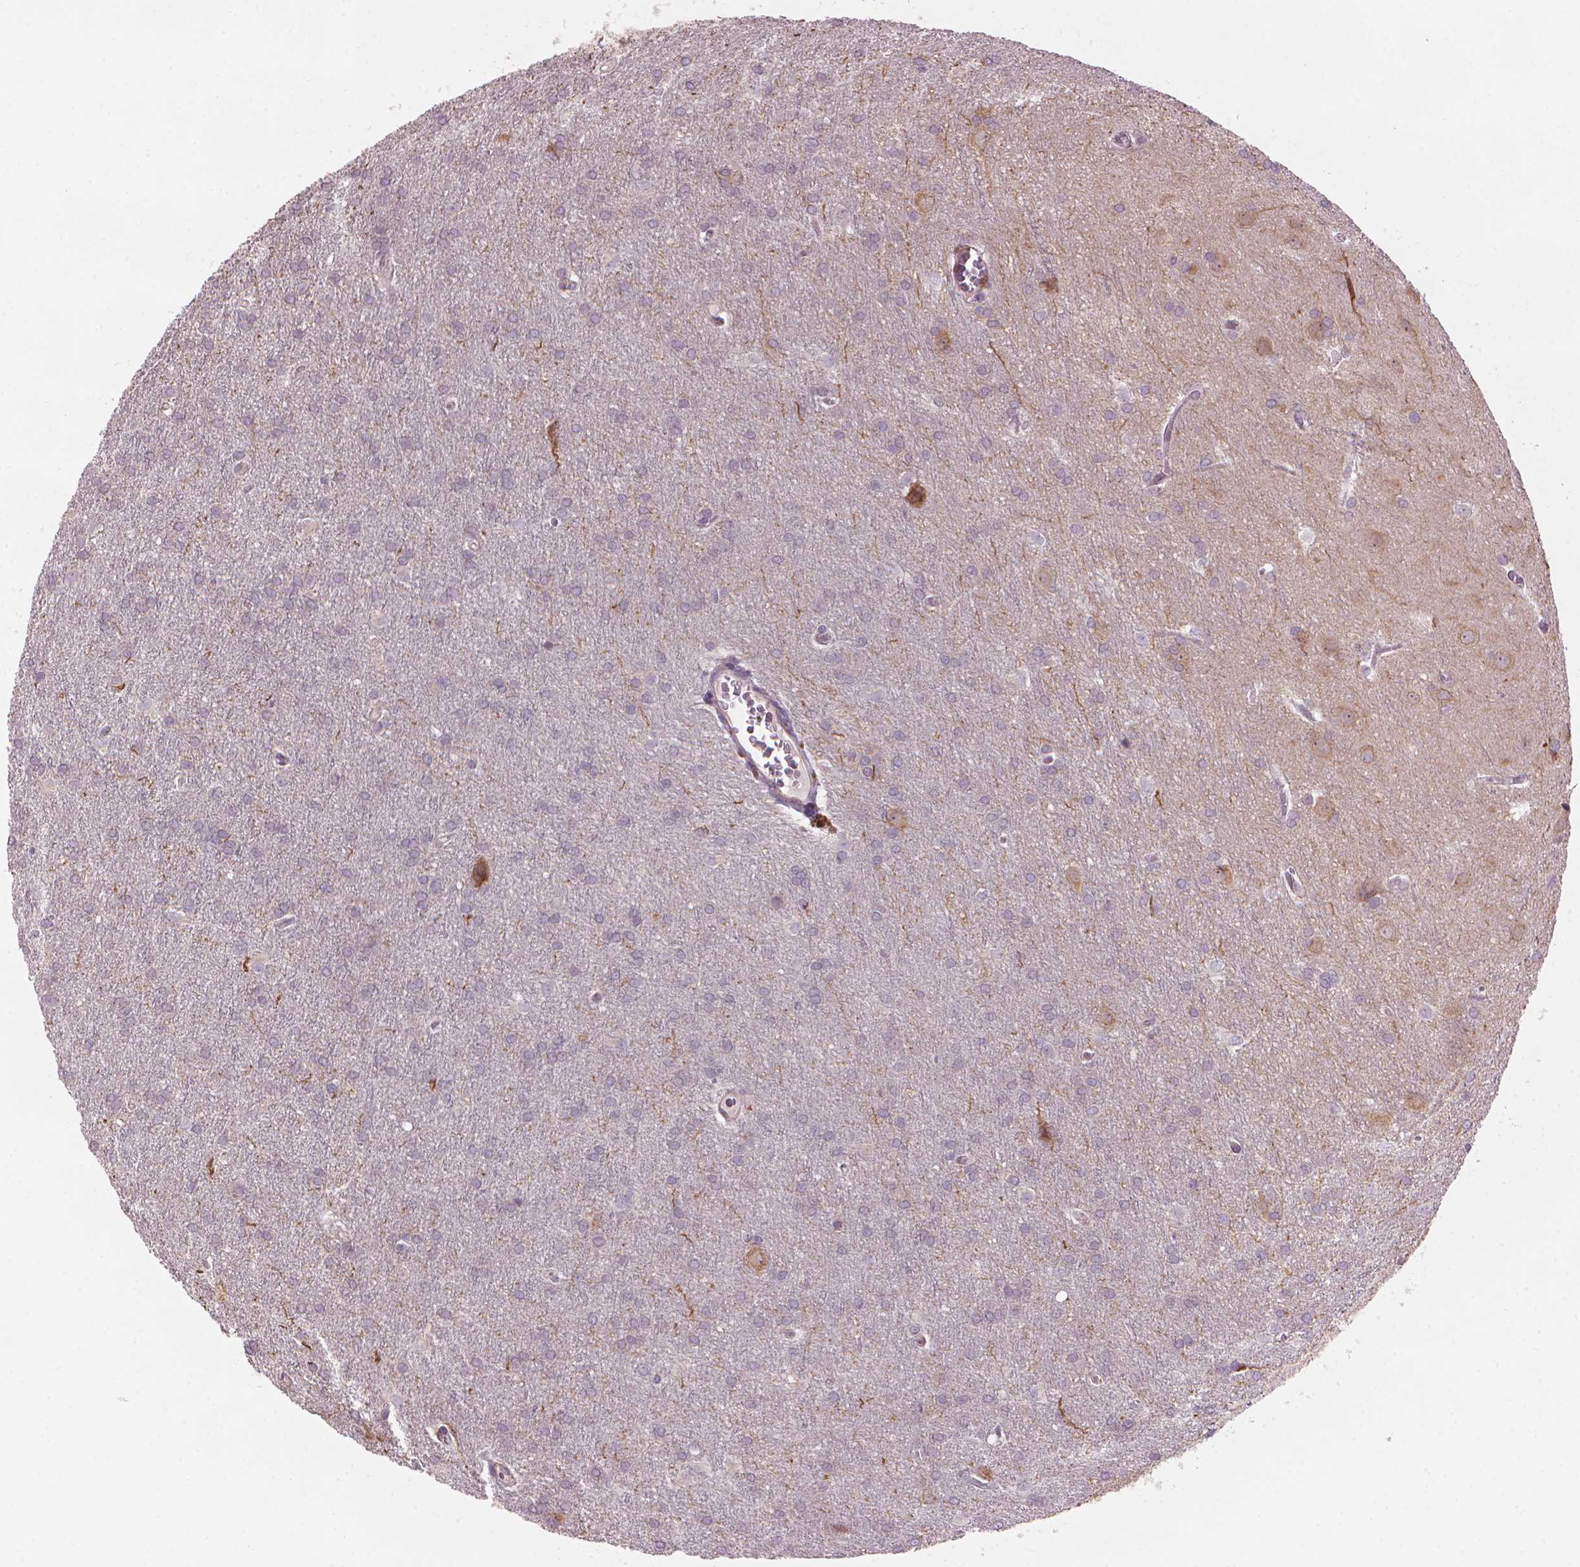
{"staining": {"intensity": "negative", "quantity": "none", "location": "none"}, "tissue": "glioma", "cell_type": "Tumor cells", "image_type": "cancer", "snomed": [{"axis": "morphology", "description": "Glioma, malignant, Low grade"}, {"axis": "topography", "description": "Brain"}], "caption": "Immunohistochemistry (IHC) of glioma exhibits no staining in tumor cells.", "gene": "IFFO1", "patient": {"sex": "female", "age": 32}}